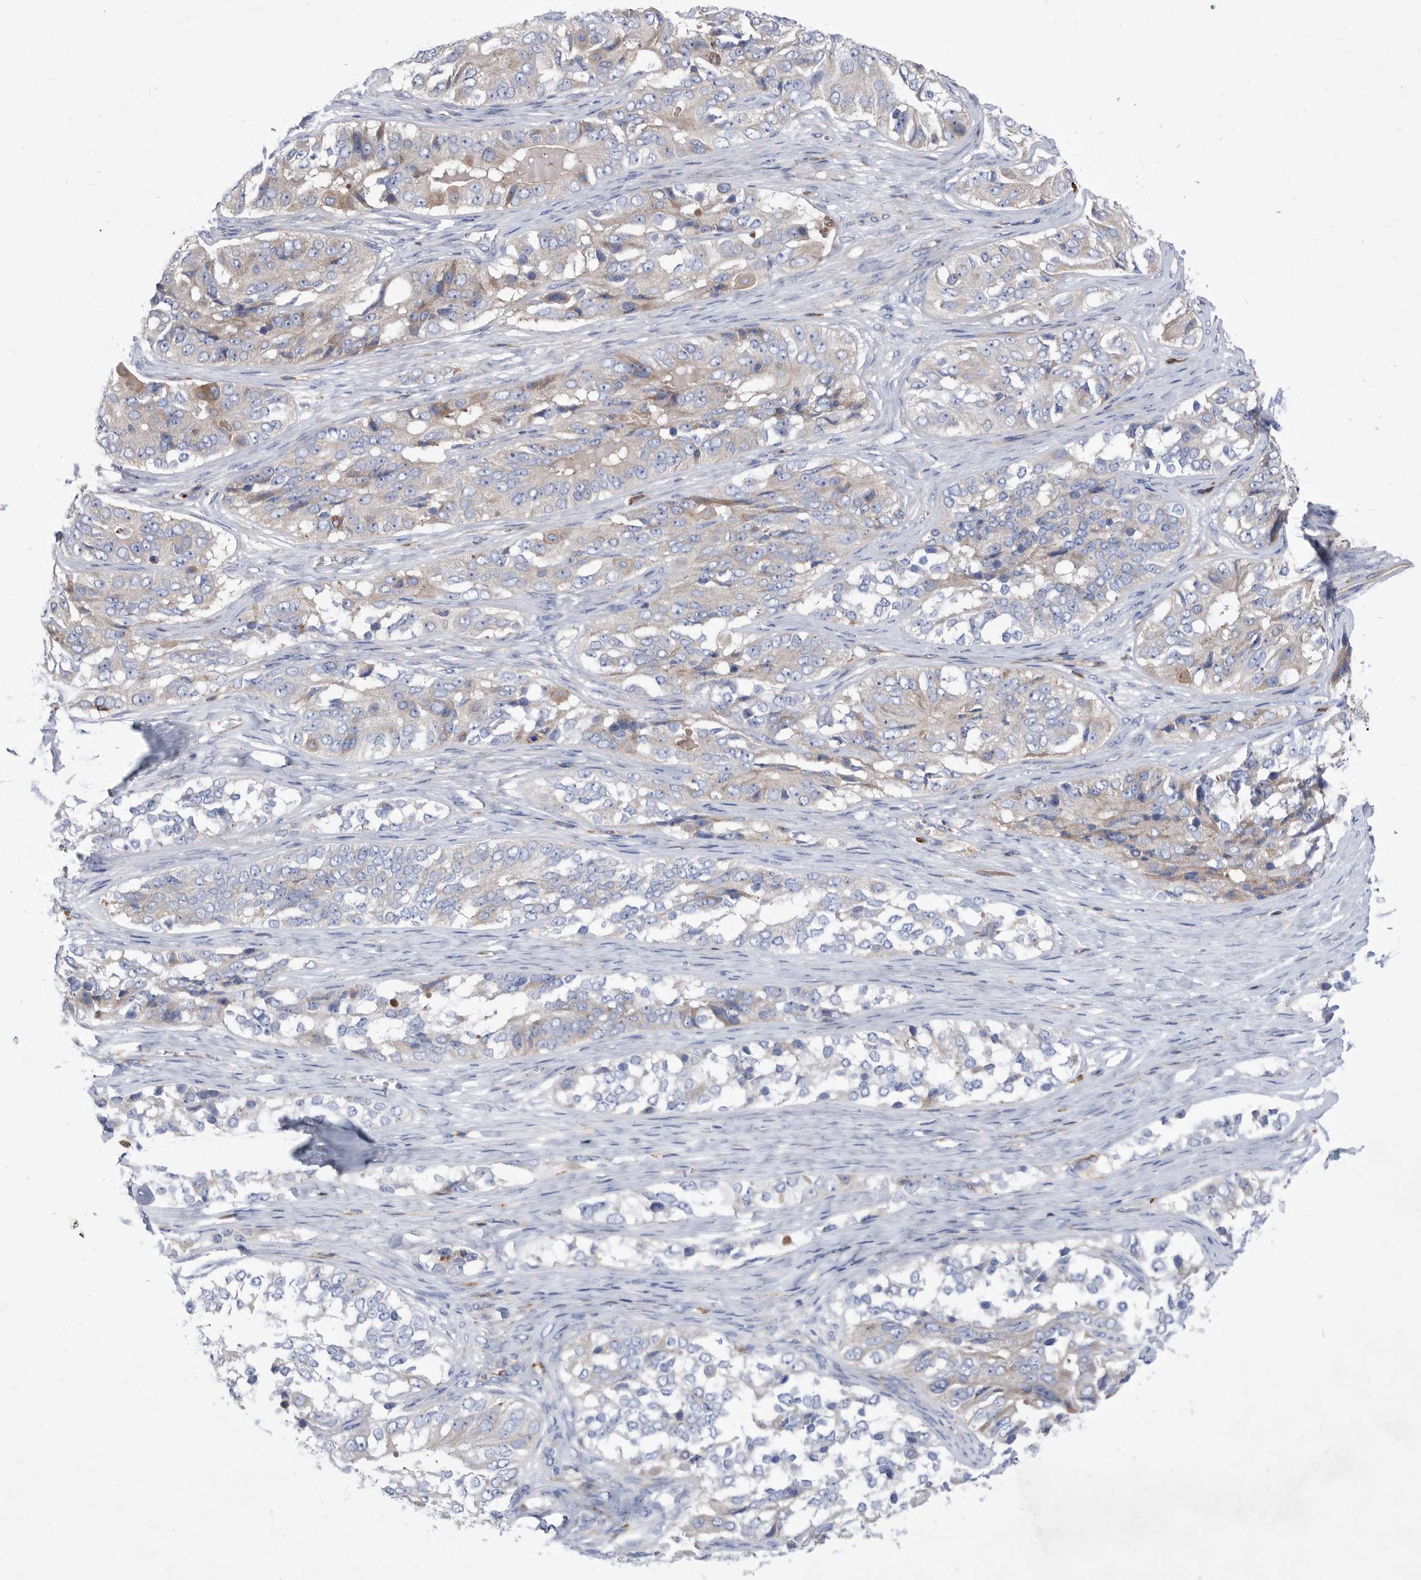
{"staining": {"intensity": "weak", "quantity": "<25%", "location": "cytoplasmic/membranous"}, "tissue": "ovarian cancer", "cell_type": "Tumor cells", "image_type": "cancer", "snomed": [{"axis": "morphology", "description": "Carcinoma, endometroid"}, {"axis": "topography", "description": "Ovary"}], "caption": "IHC micrograph of human ovarian endometroid carcinoma stained for a protein (brown), which displays no positivity in tumor cells. (Brightfield microscopy of DAB immunohistochemistry at high magnification).", "gene": "SMG7", "patient": {"sex": "female", "age": 51}}